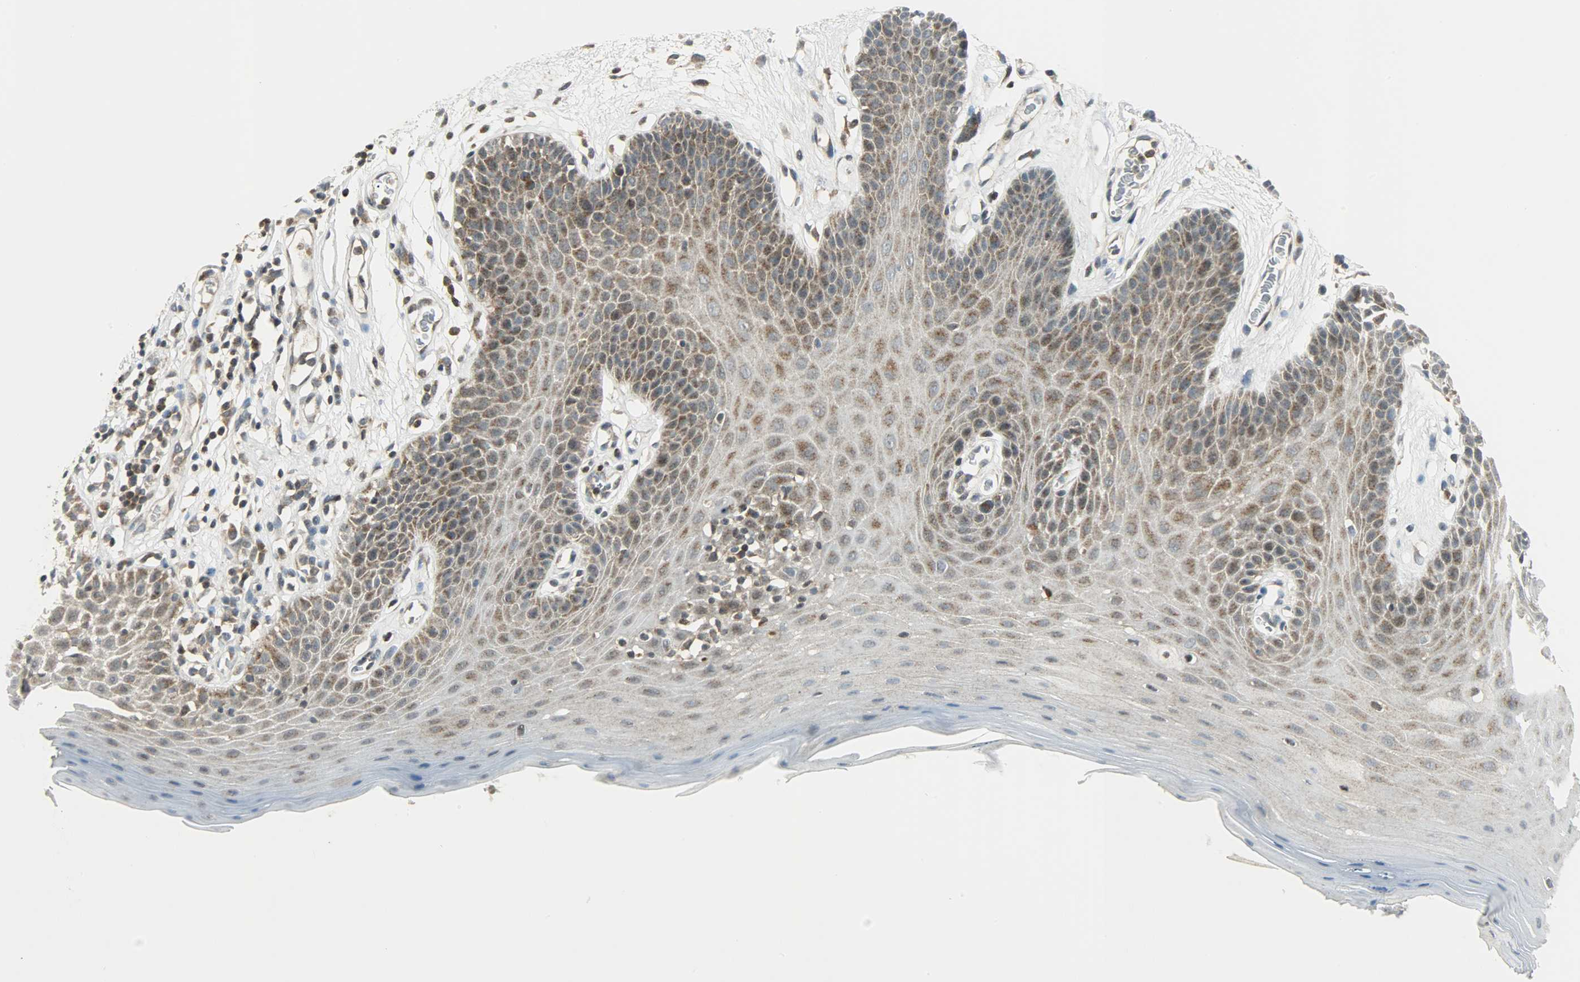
{"staining": {"intensity": "strong", "quantity": ">75%", "location": "cytoplasmic/membranous"}, "tissue": "oral mucosa", "cell_type": "Squamous epithelial cells", "image_type": "normal", "snomed": [{"axis": "morphology", "description": "Normal tissue, NOS"}, {"axis": "morphology", "description": "Squamous cell carcinoma, NOS"}, {"axis": "topography", "description": "Skeletal muscle"}, {"axis": "topography", "description": "Oral tissue"}, {"axis": "topography", "description": "Head-Neck"}], "caption": "Immunohistochemistry image of unremarkable oral mucosa stained for a protein (brown), which shows high levels of strong cytoplasmic/membranous positivity in about >75% of squamous epithelial cells.", "gene": "IL15", "patient": {"sex": "male", "age": 71}}